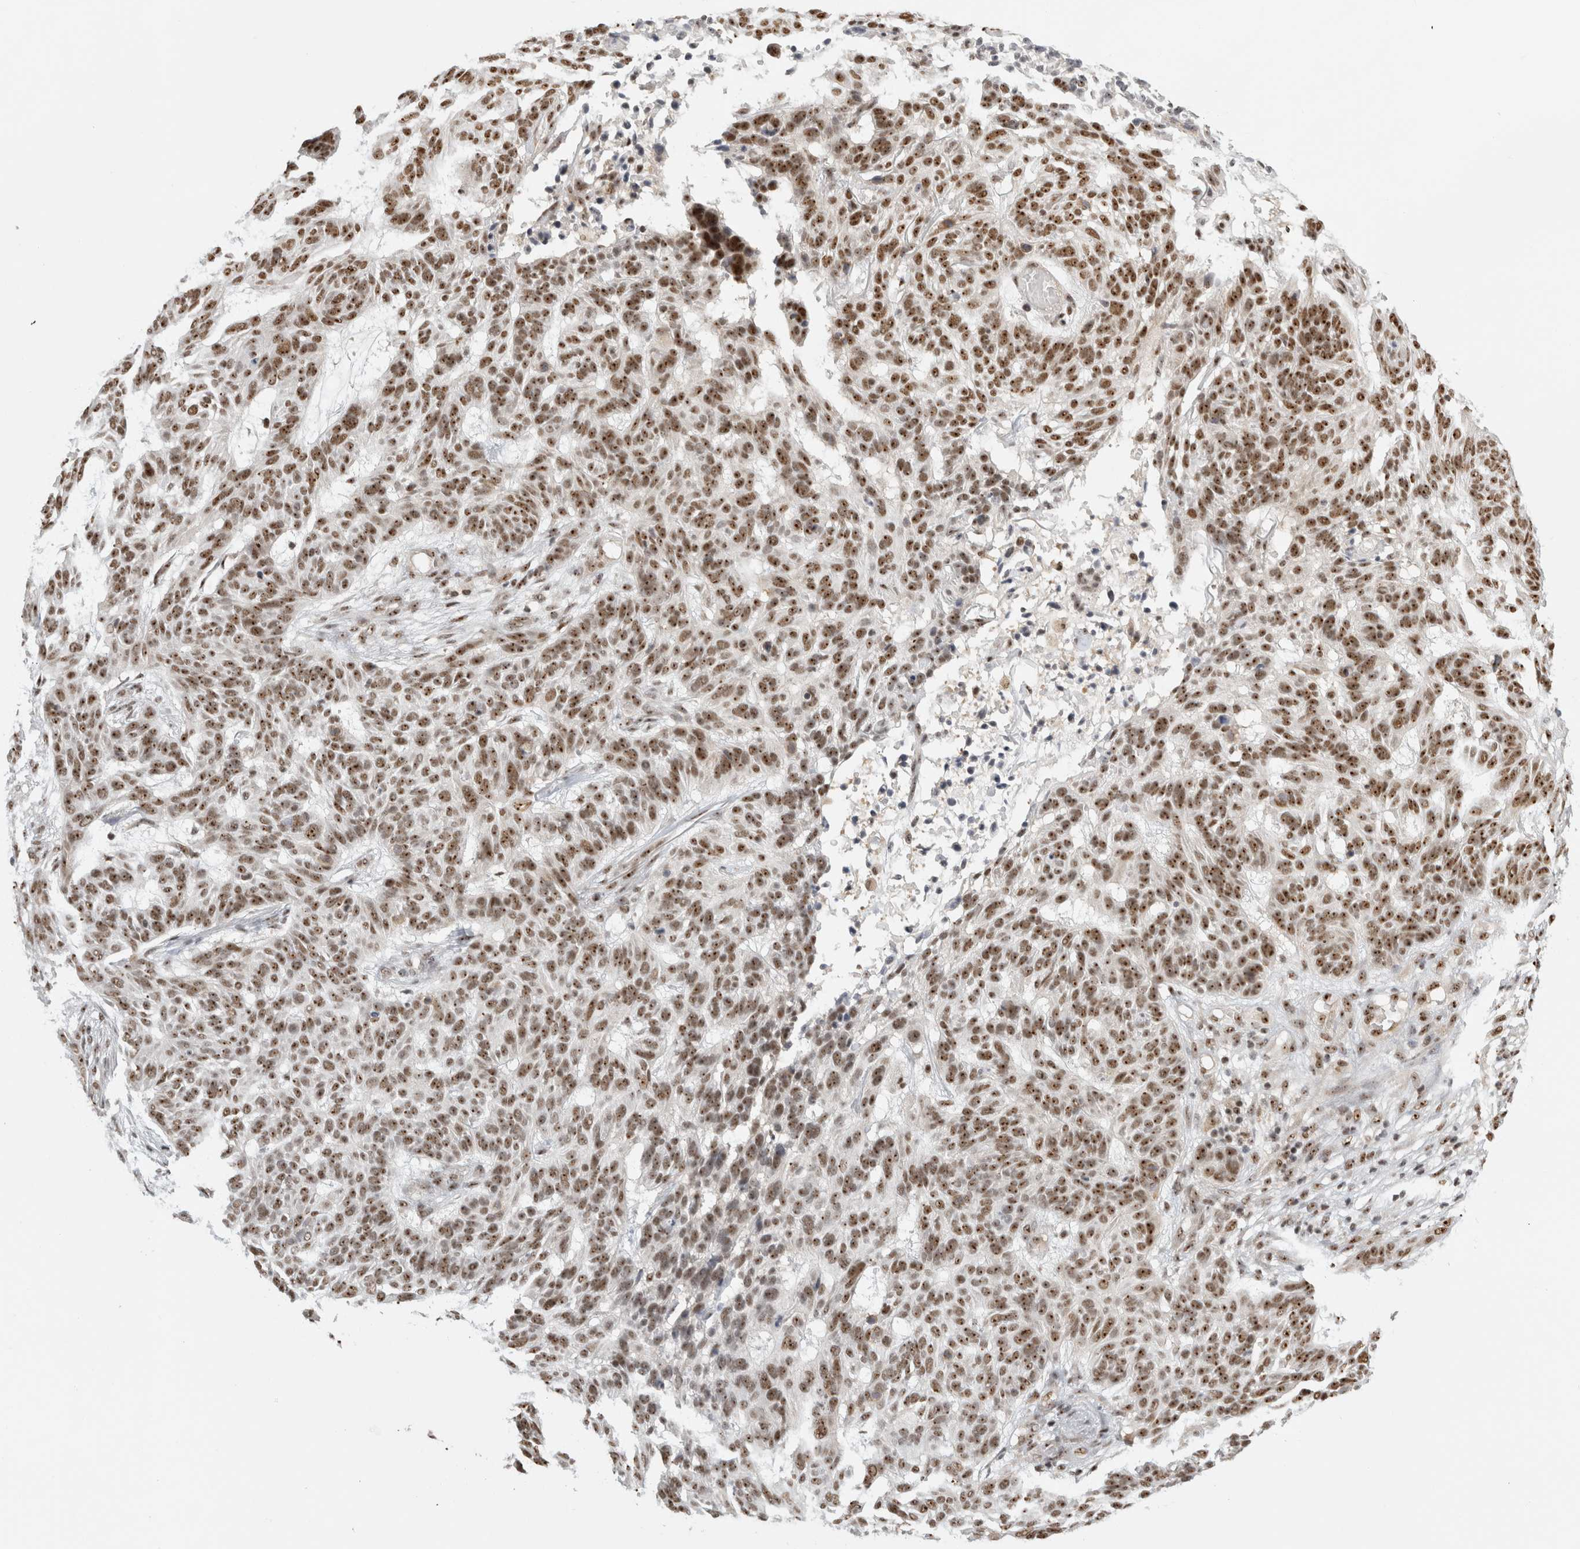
{"staining": {"intensity": "moderate", "quantity": ">75%", "location": "nuclear"}, "tissue": "skin cancer", "cell_type": "Tumor cells", "image_type": "cancer", "snomed": [{"axis": "morphology", "description": "Basal cell carcinoma"}, {"axis": "topography", "description": "Skin"}], "caption": "Skin basal cell carcinoma stained for a protein (brown) displays moderate nuclear positive staining in about >75% of tumor cells.", "gene": "EBNA1BP2", "patient": {"sex": "male", "age": 85}}